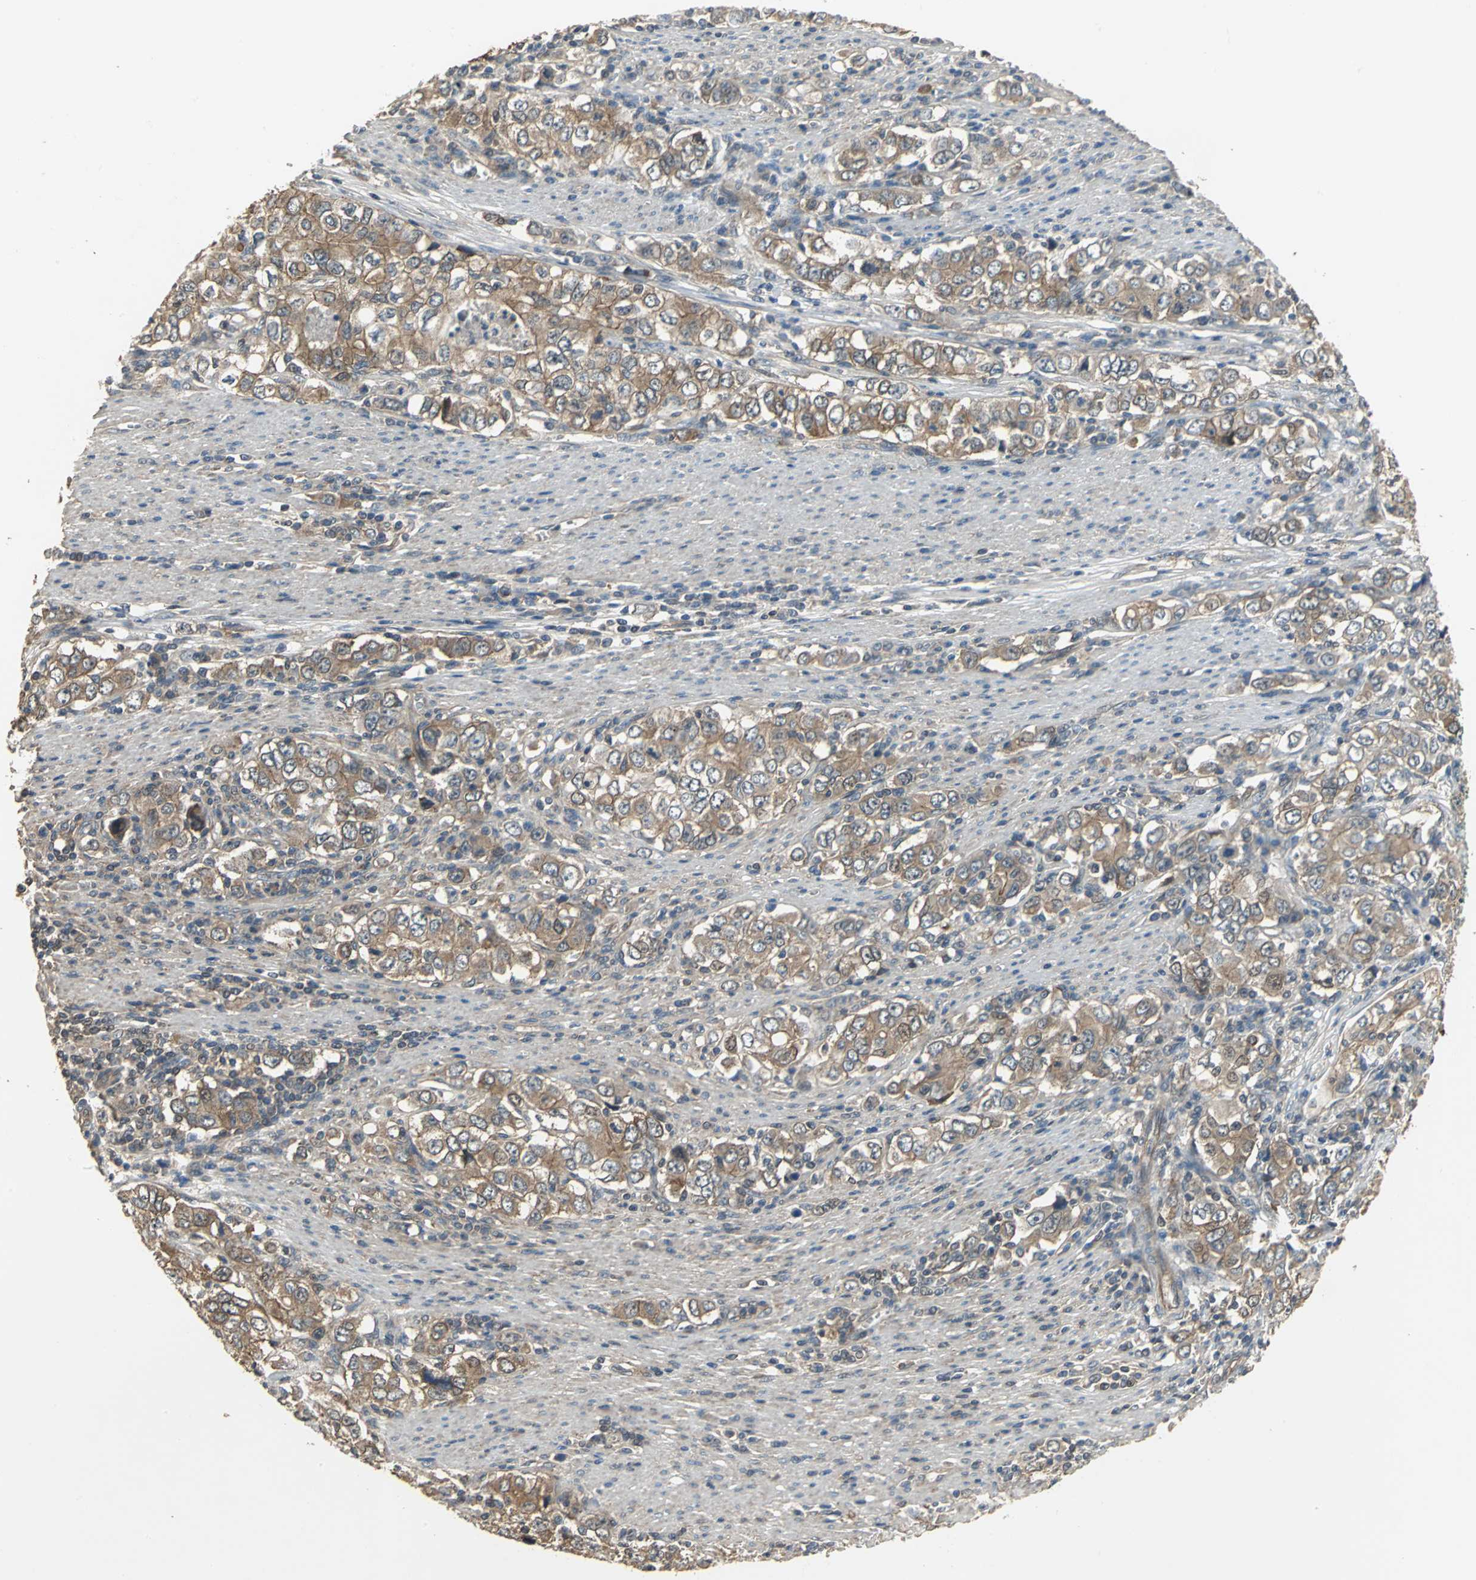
{"staining": {"intensity": "moderate", "quantity": ">75%", "location": "cytoplasmic/membranous"}, "tissue": "stomach cancer", "cell_type": "Tumor cells", "image_type": "cancer", "snomed": [{"axis": "morphology", "description": "Adenocarcinoma, NOS"}, {"axis": "topography", "description": "Stomach, lower"}], "caption": "High-power microscopy captured an IHC photomicrograph of adenocarcinoma (stomach), revealing moderate cytoplasmic/membranous expression in approximately >75% of tumor cells. (DAB IHC, brown staining for protein, blue staining for nuclei).", "gene": "MET", "patient": {"sex": "female", "age": 72}}